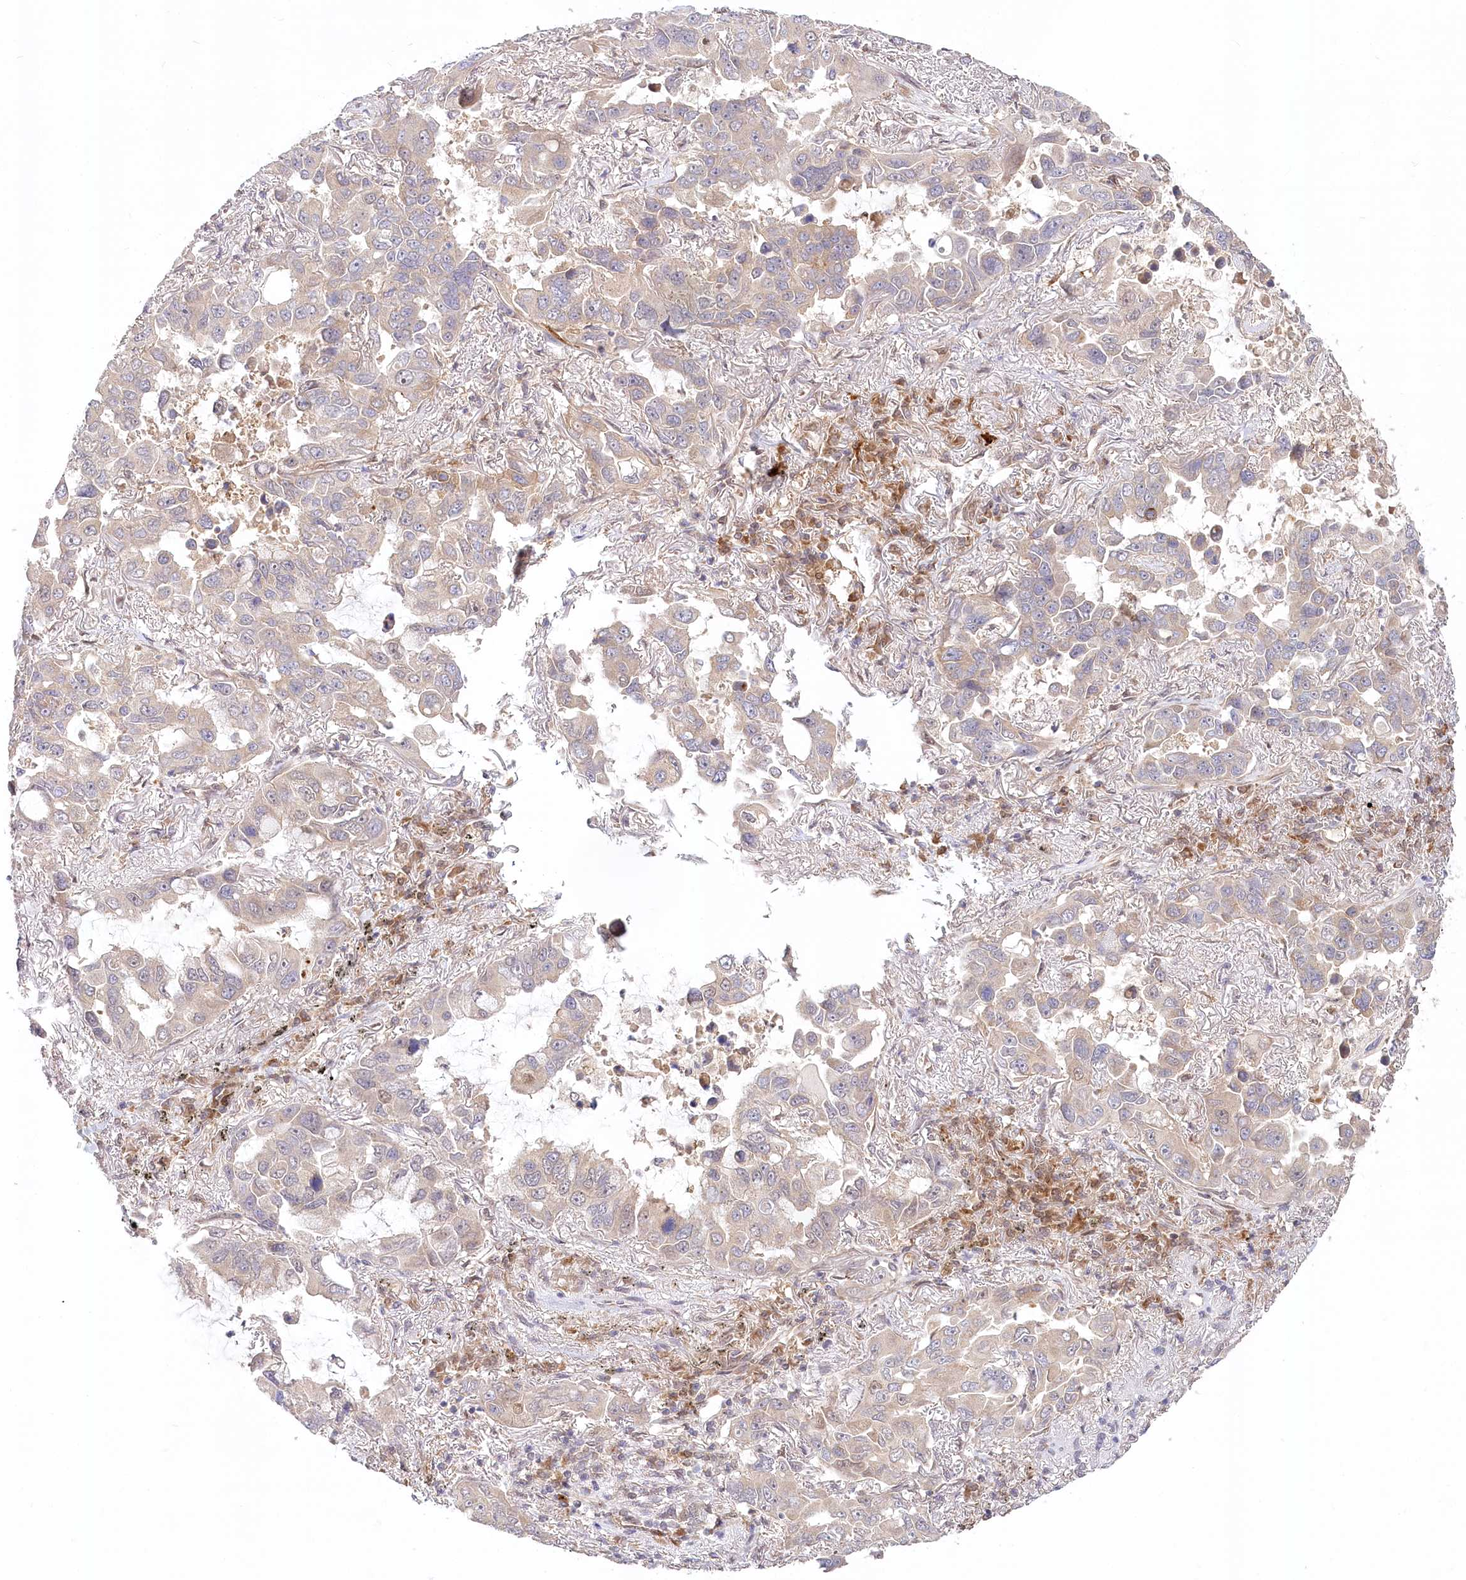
{"staining": {"intensity": "negative", "quantity": "none", "location": "none"}, "tissue": "lung cancer", "cell_type": "Tumor cells", "image_type": "cancer", "snomed": [{"axis": "morphology", "description": "Adenocarcinoma, NOS"}, {"axis": "topography", "description": "Lung"}], "caption": "There is no significant positivity in tumor cells of lung cancer (adenocarcinoma).", "gene": "CEP70", "patient": {"sex": "male", "age": 64}}